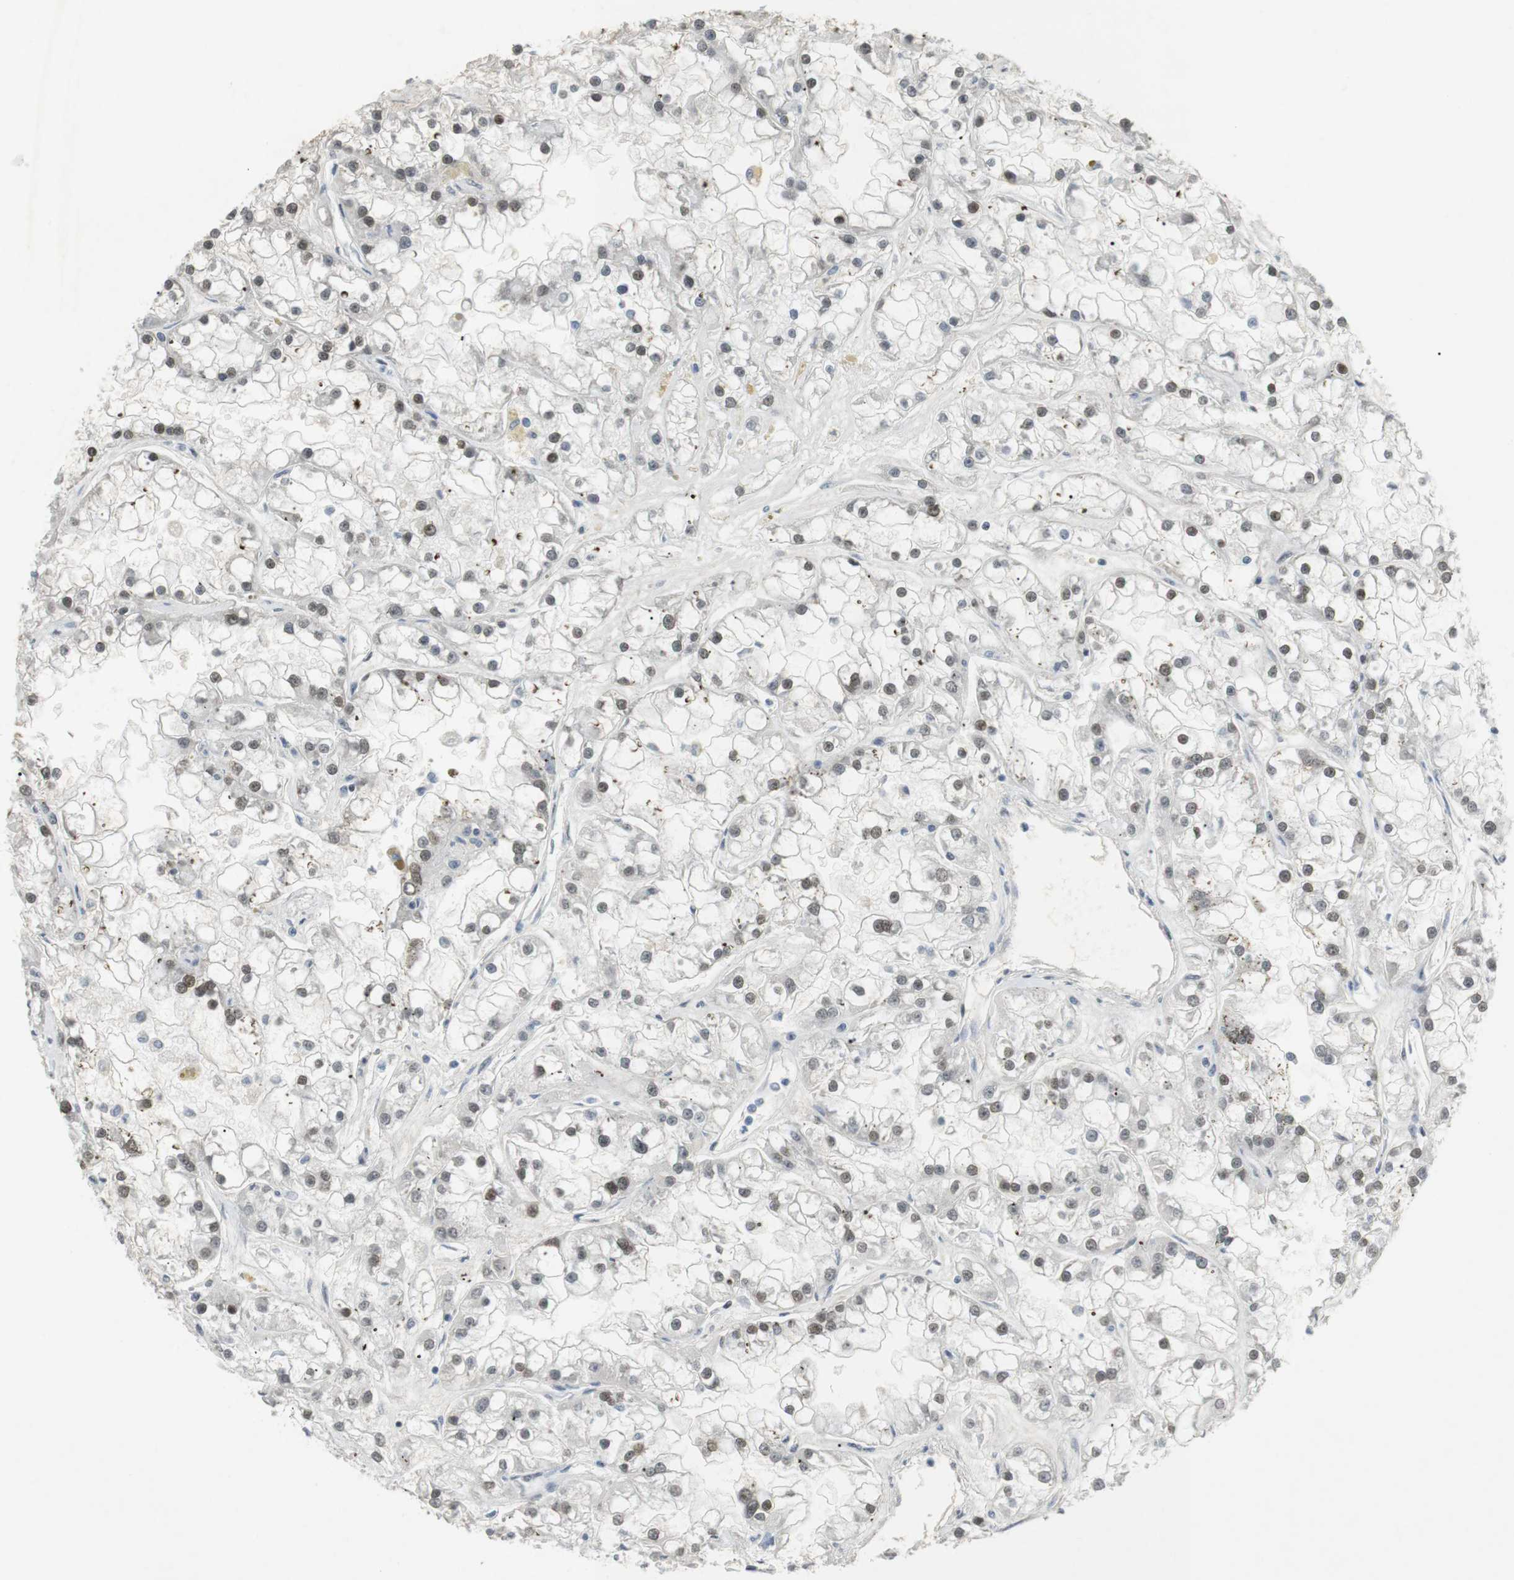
{"staining": {"intensity": "moderate", "quantity": ">75%", "location": "nuclear"}, "tissue": "renal cancer", "cell_type": "Tumor cells", "image_type": "cancer", "snomed": [{"axis": "morphology", "description": "Adenocarcinoma, NOS"}, {"axis": "topography", "description": "Kidney"}], "caption": "Protein expression analysis of human renal adenocarcinoma reveals moderate nuclear staining in approximately >75% of tumor cells.", "gene": "BMI1", "patient": {"sex": "female", "age": 52}}